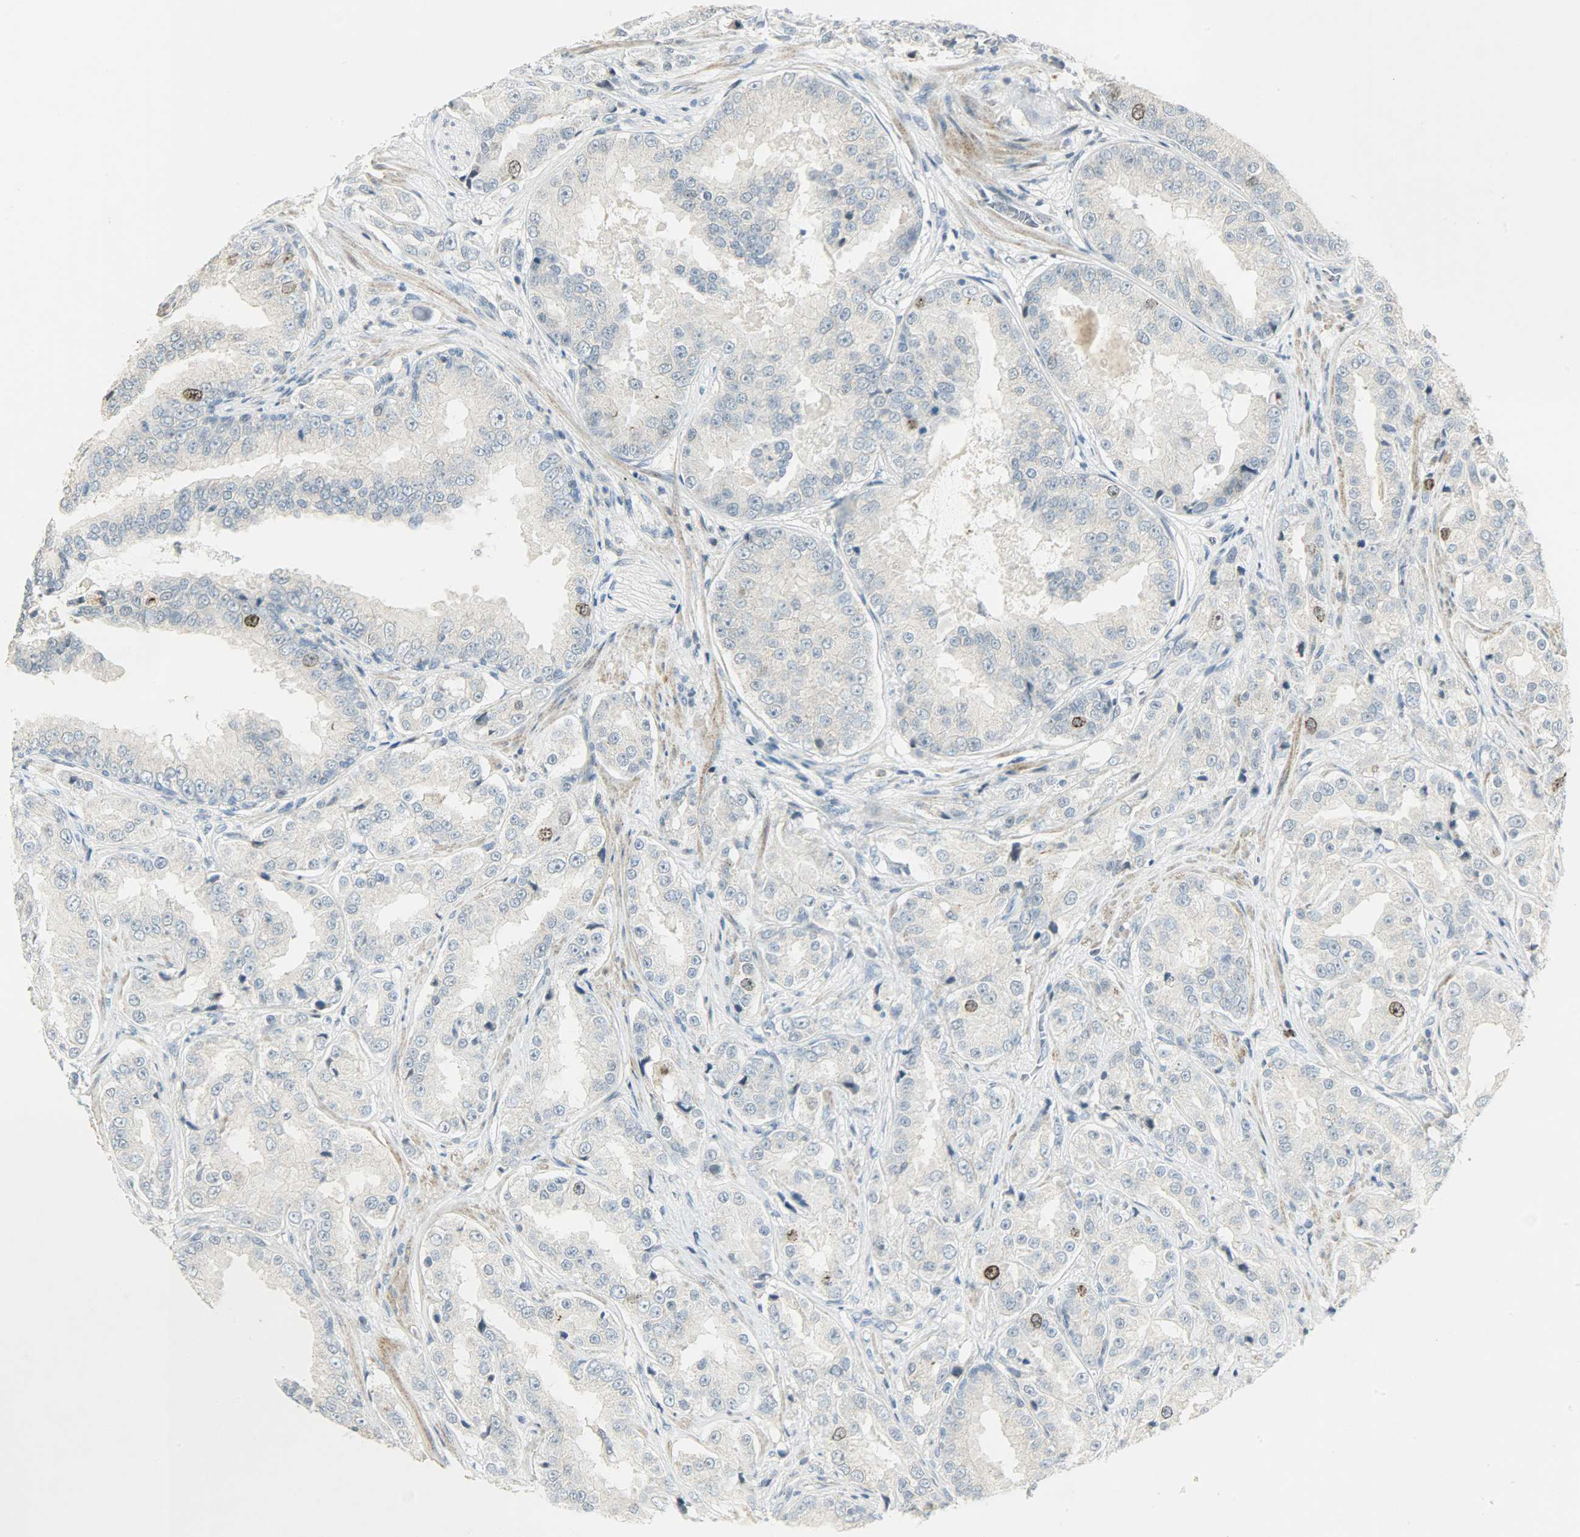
{"staining": {"intensity": "moderate", "quantity": "<25%", "location": "nuclear"}, "tissue": "prostate cancer", "cell_type": "Tumor cells", "image_type": "cancer", "snomed": [{"axis": "morphology", "description": "Adenocarcinoma, High grade"}, {"axis": "topography", "description": "Prostate"}], "caption": "Prostate cancer stained for a protein (brown) exhibits moderate nuclear positive positivity in approximately <25% of tumor cells.", "gene": "AURKB", "patient": {"sex": "male", "age": 73}}